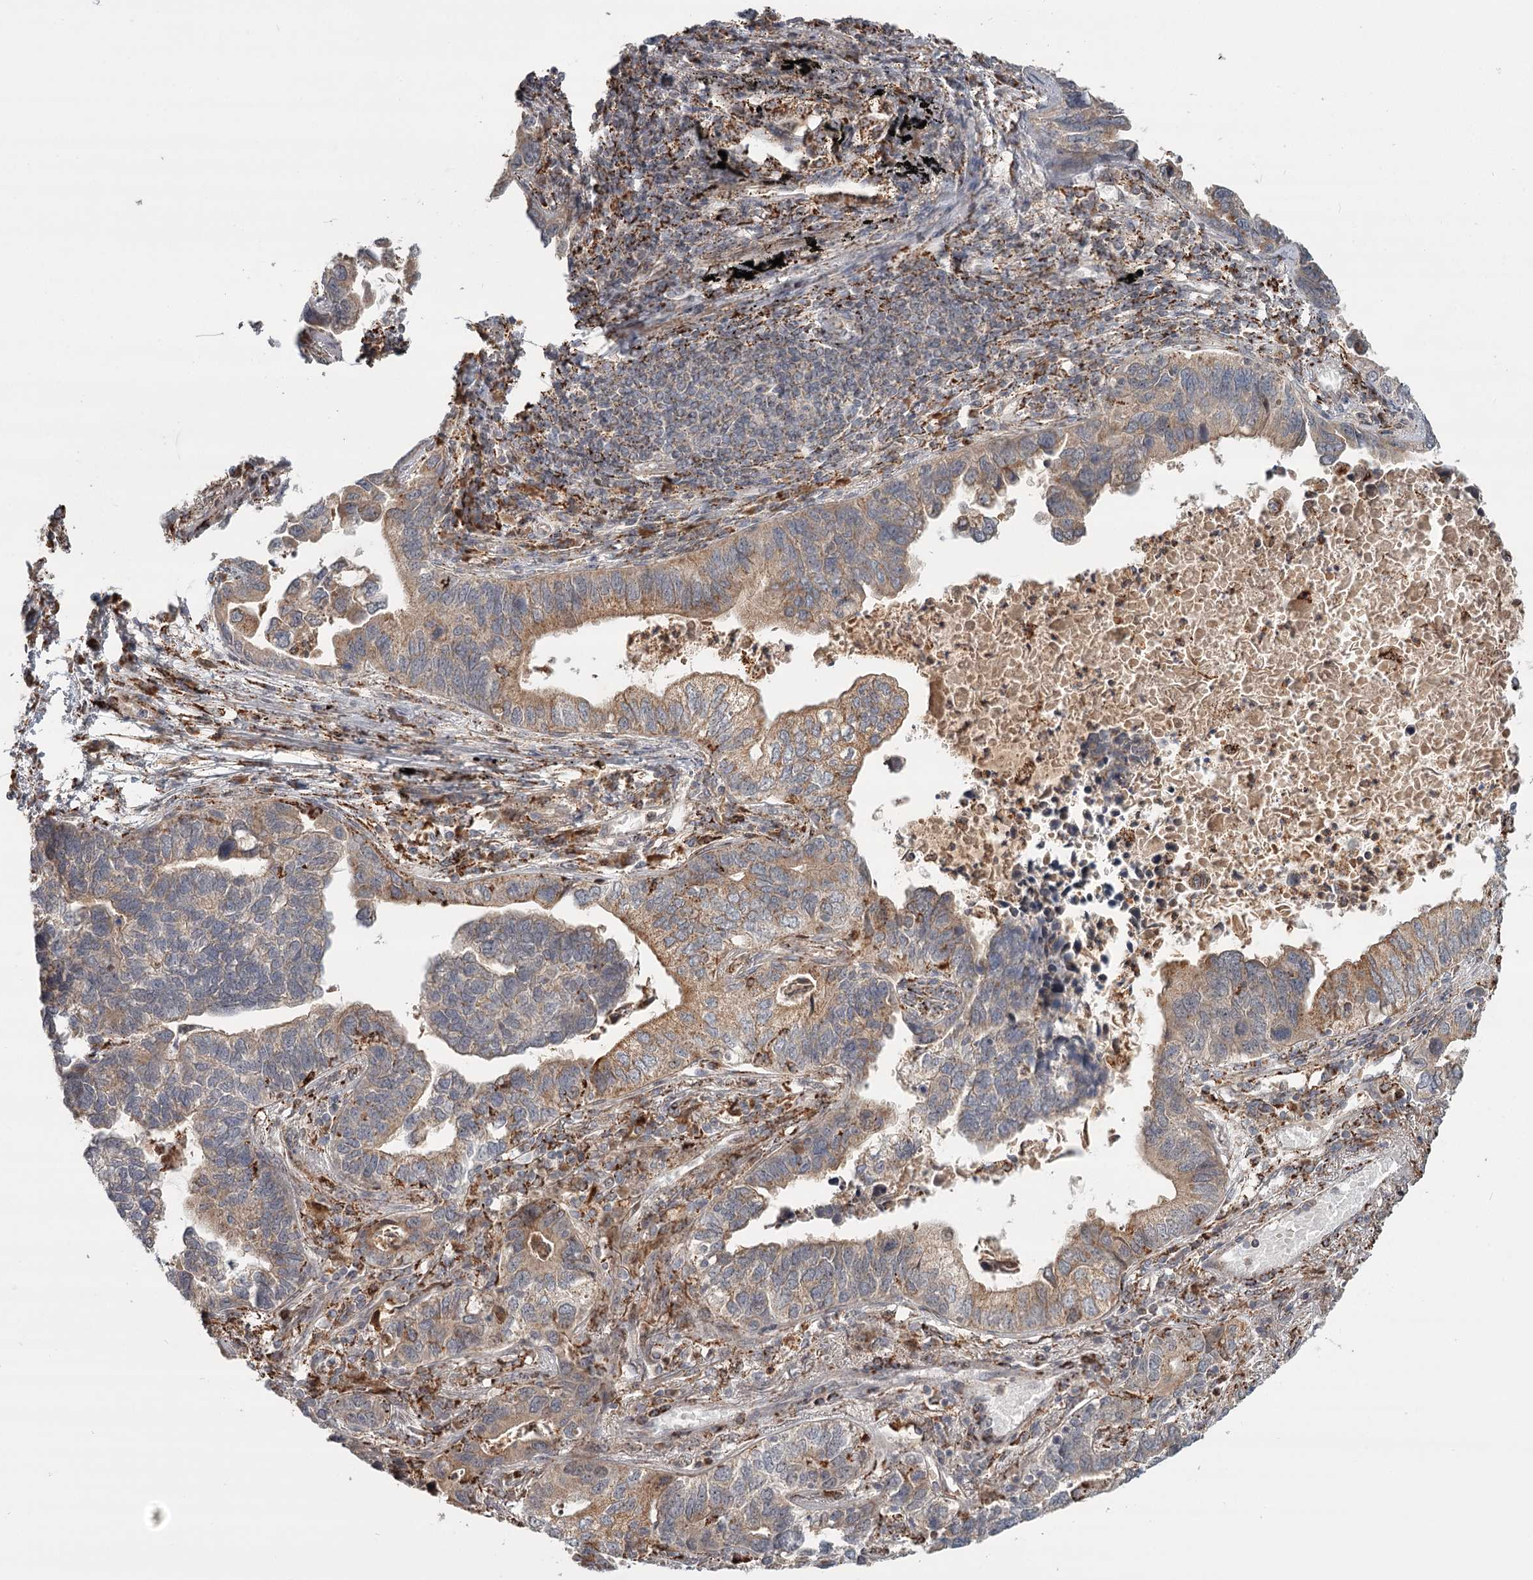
{"staining": {"intensity": "moderate", "quantity": "25%-75%", "location": "cytoplasmic/membranous"}, "tissue": "lung cancer", "cell_type": "Tumor cells", "image_type": "cancer", "snomed": [{"axis": "morphology", "description": "Adenocarcinoma, NOS"}, {"axis": "topography", "description": "Lung"}], "caption": "Moderate cytoplasmic/membranous expression for a protein is identified in about 25%-75% of tumor cells of adenocarcinoma (lung) using immunohistochemistry (IHC).", "gene": "CDC123", "patient": {"sex": "male", "age": 67}}